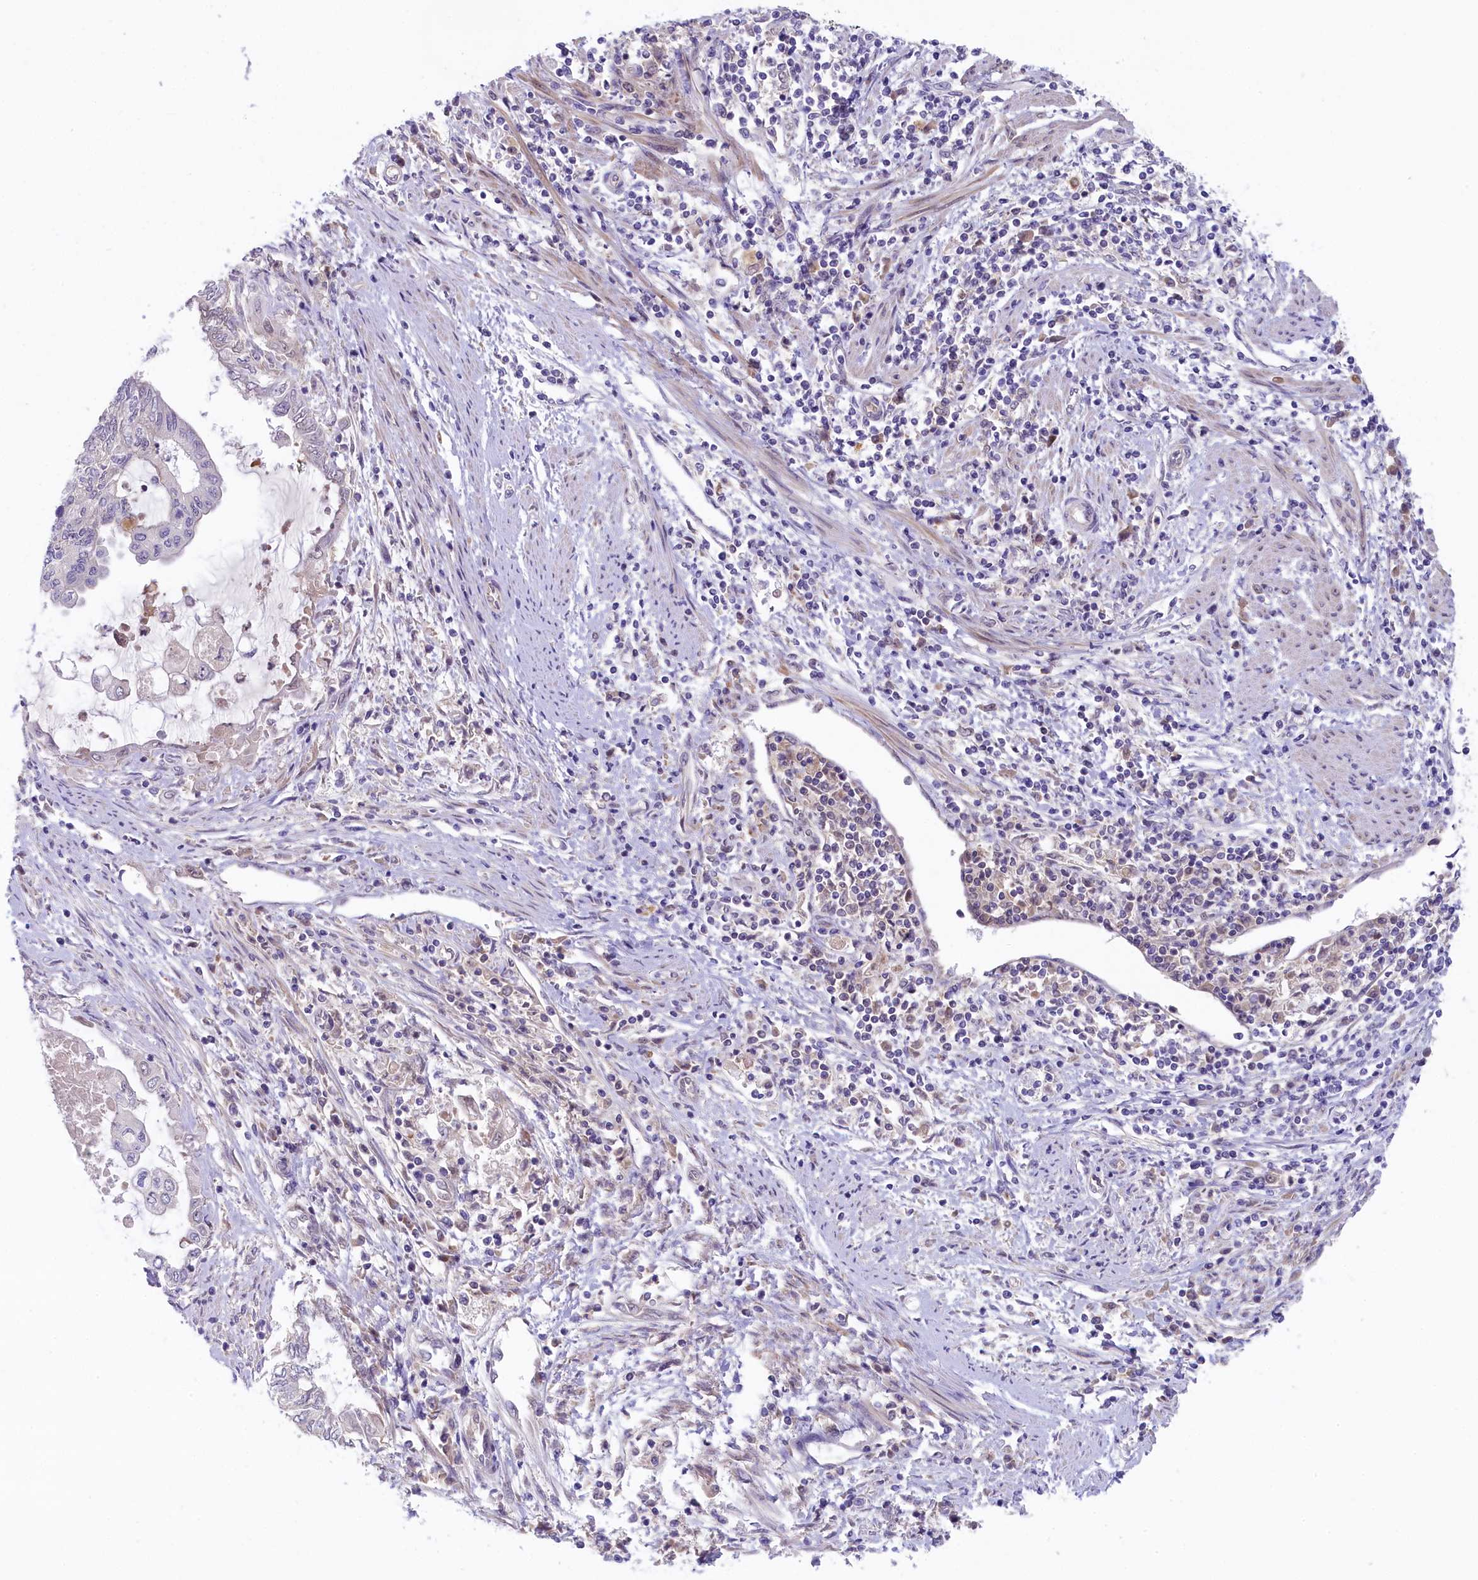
{"staining": {"intensity": "negative", "quantity": "none", "location": "none"}, "tissue": "endometrial cancer", "cell_type": "Tumor cells", "image_type": "cancer", "snomed": [{"axis": "morphology", "description": "Adenocarcinoma, NOS"}, {"axis": "topography", "description": "Uterus"}, {"axis": "topography", "description": "Endometrium"}], "caption": "High power microscopy micrograph of an immunohistochemistry (IHC) histopathology image of endometrial adenocarcinoma, revealing no significant staining in tumor cells. (DAB (3,3'-diaminobenzidine) IHC visualized using brightfield microscopy, high magnification).", "gene": "CRAMP1", "patient": {"sex": "female", "age": 70}}